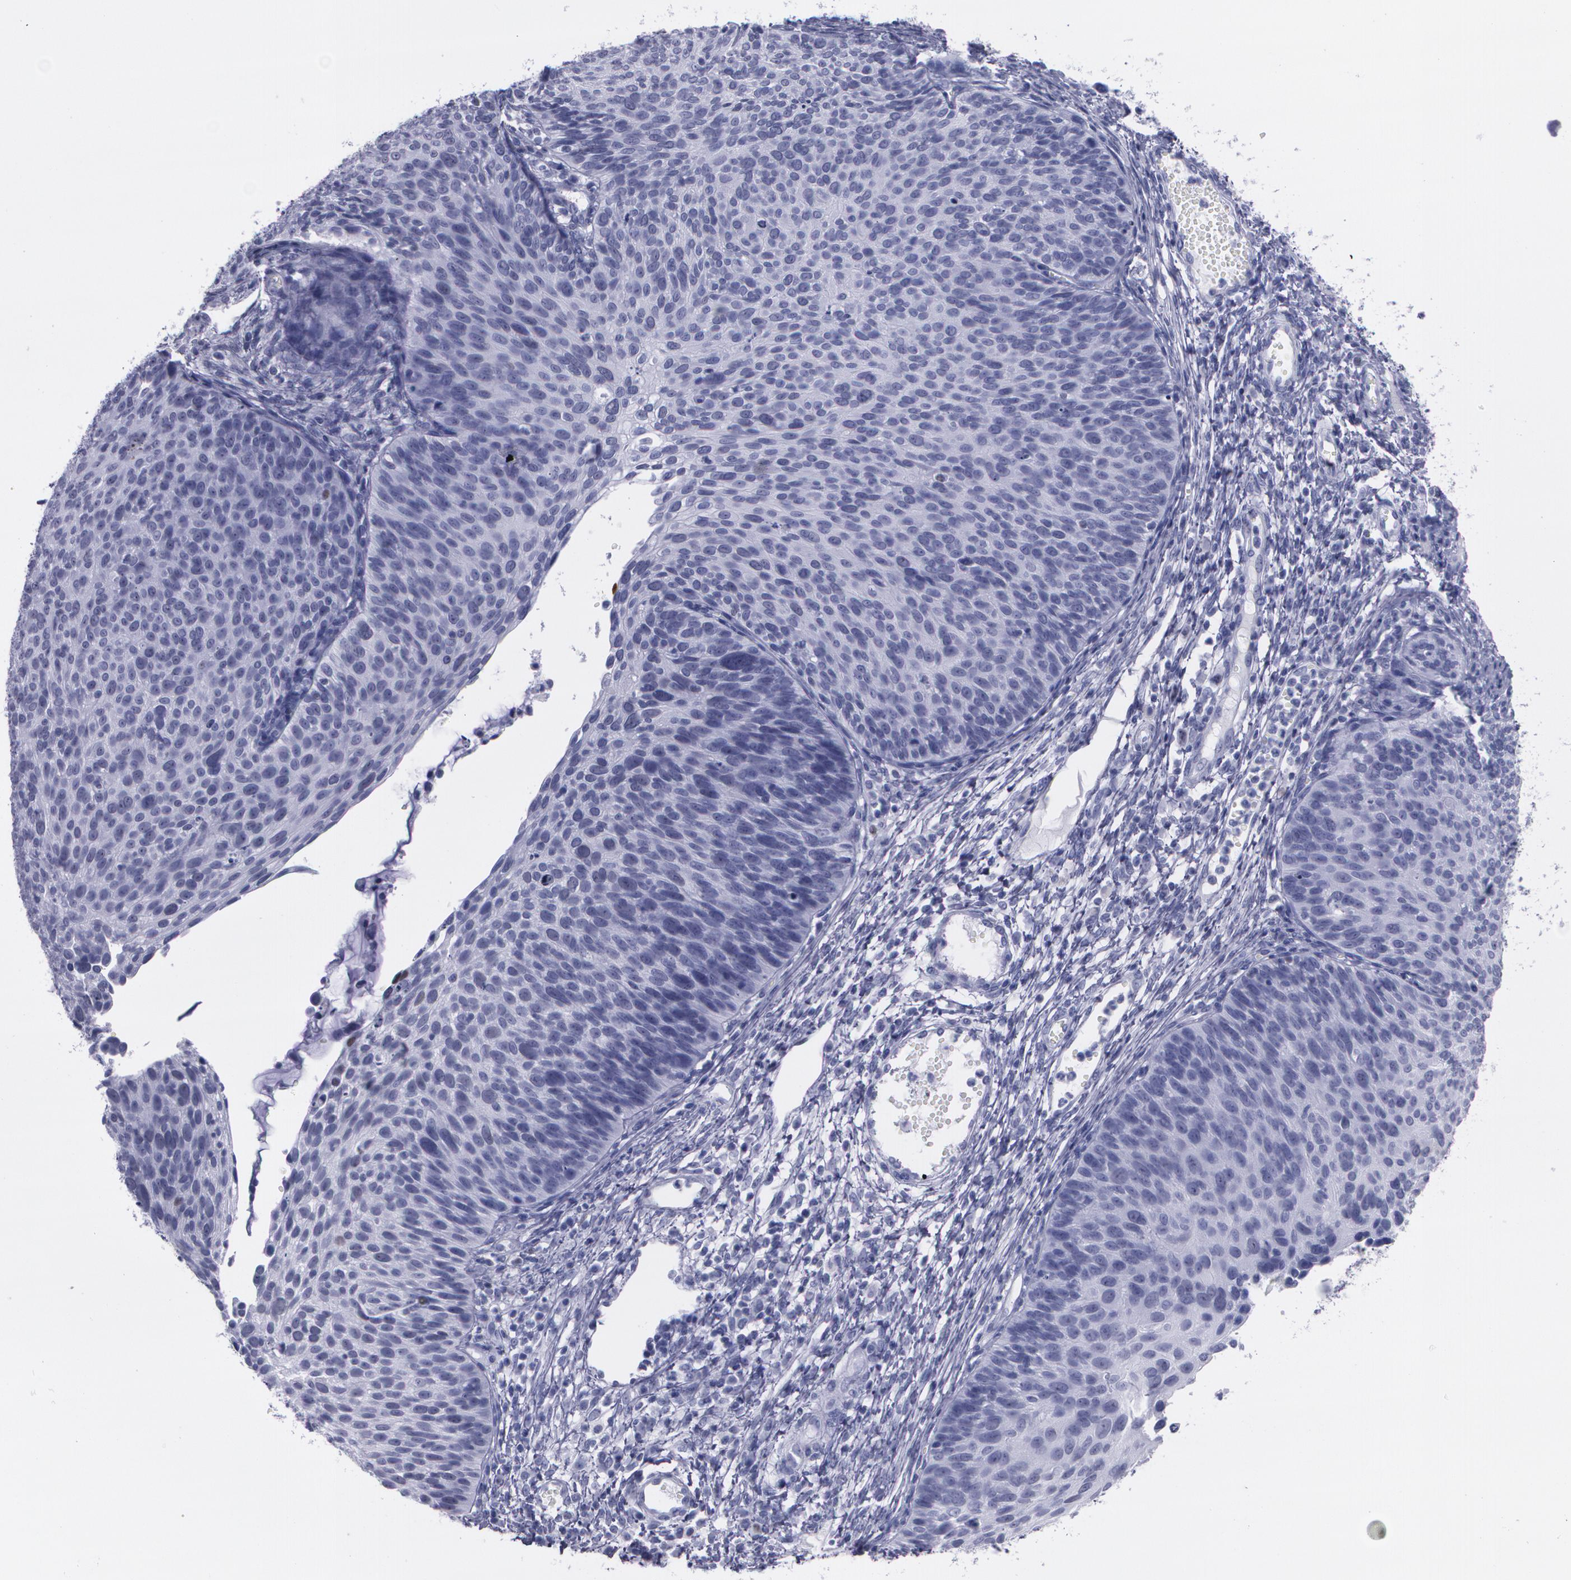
{"staining": {"intensity": "negative", "quantity": "none", "location": "none"}, "tissue": "cervical cancer", "cell_type": "Tumor cells", "image_type": "cancer", "snomed": [{"axis": "morphology", "description": "Squamous cell carcinoma, NOS"}, {"axis": "topography", "description": "Cervix"}], "caption": "IHC of cervical squamous cell carcinoma reveals no expression in tumor cells. (DAB immunohistochemistry (IHC) visualized using brightfield microscopy, high magnification).", "gene": "TP53", "patient": {"sex": "female", "age": 36}}